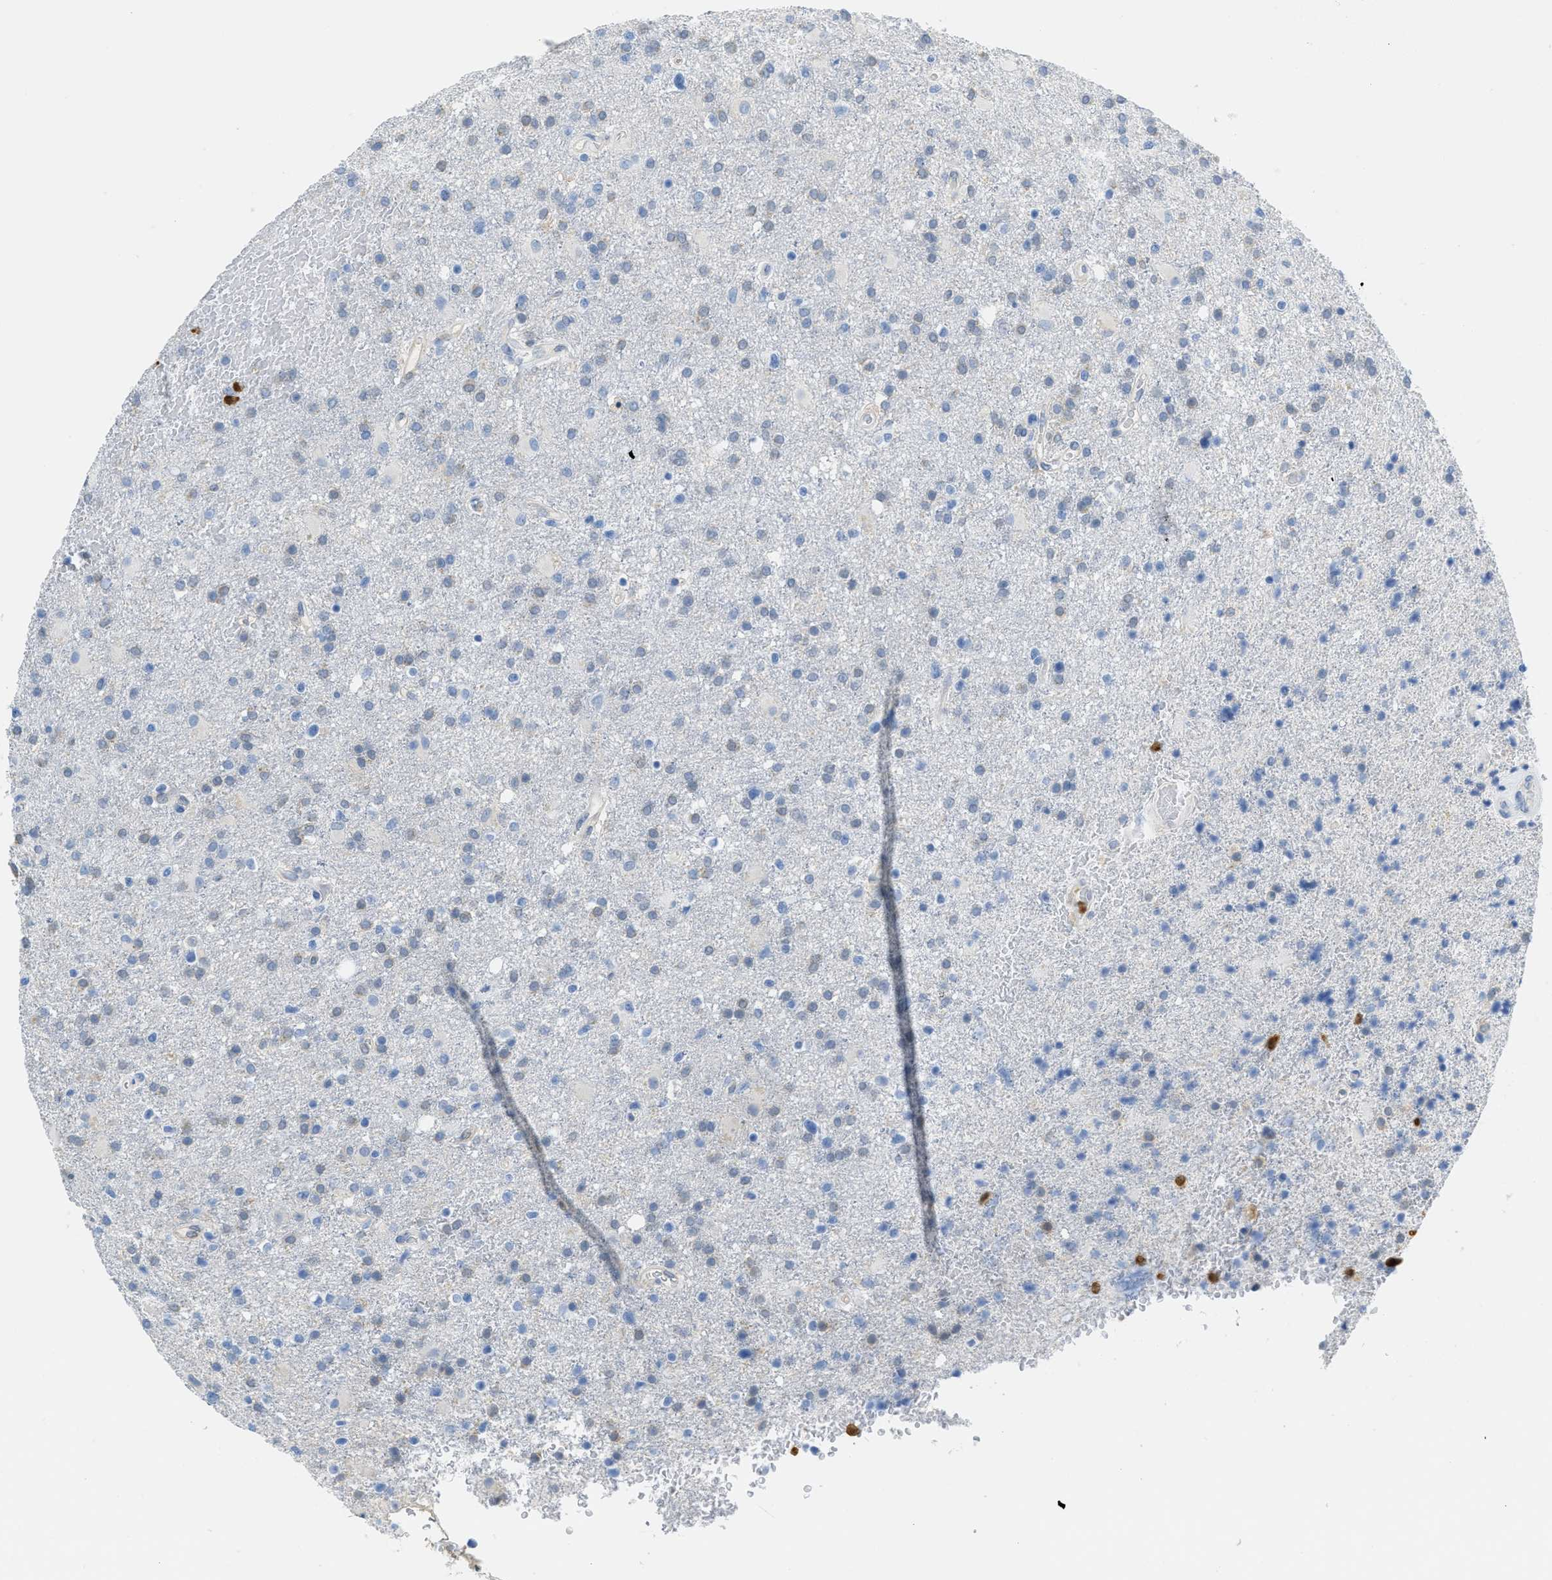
{"staining": {"intensity": "negative", "quantity": "none", "location": "none"}, "tissue": "glioma", "cell_type": "Tumor cells", "image_type": "cancer", "snomed": [{"axis": "morphology", "description": "Glioma, malignant, High grade"}, {"axis": "topography", "description": "Brain"}], "caption": "Immunohistochemistry (IHC) of glioma displays no staining in tumor cells.", "gene": "SERPINB1", "patient": {"sex": "male", "age": 72}}